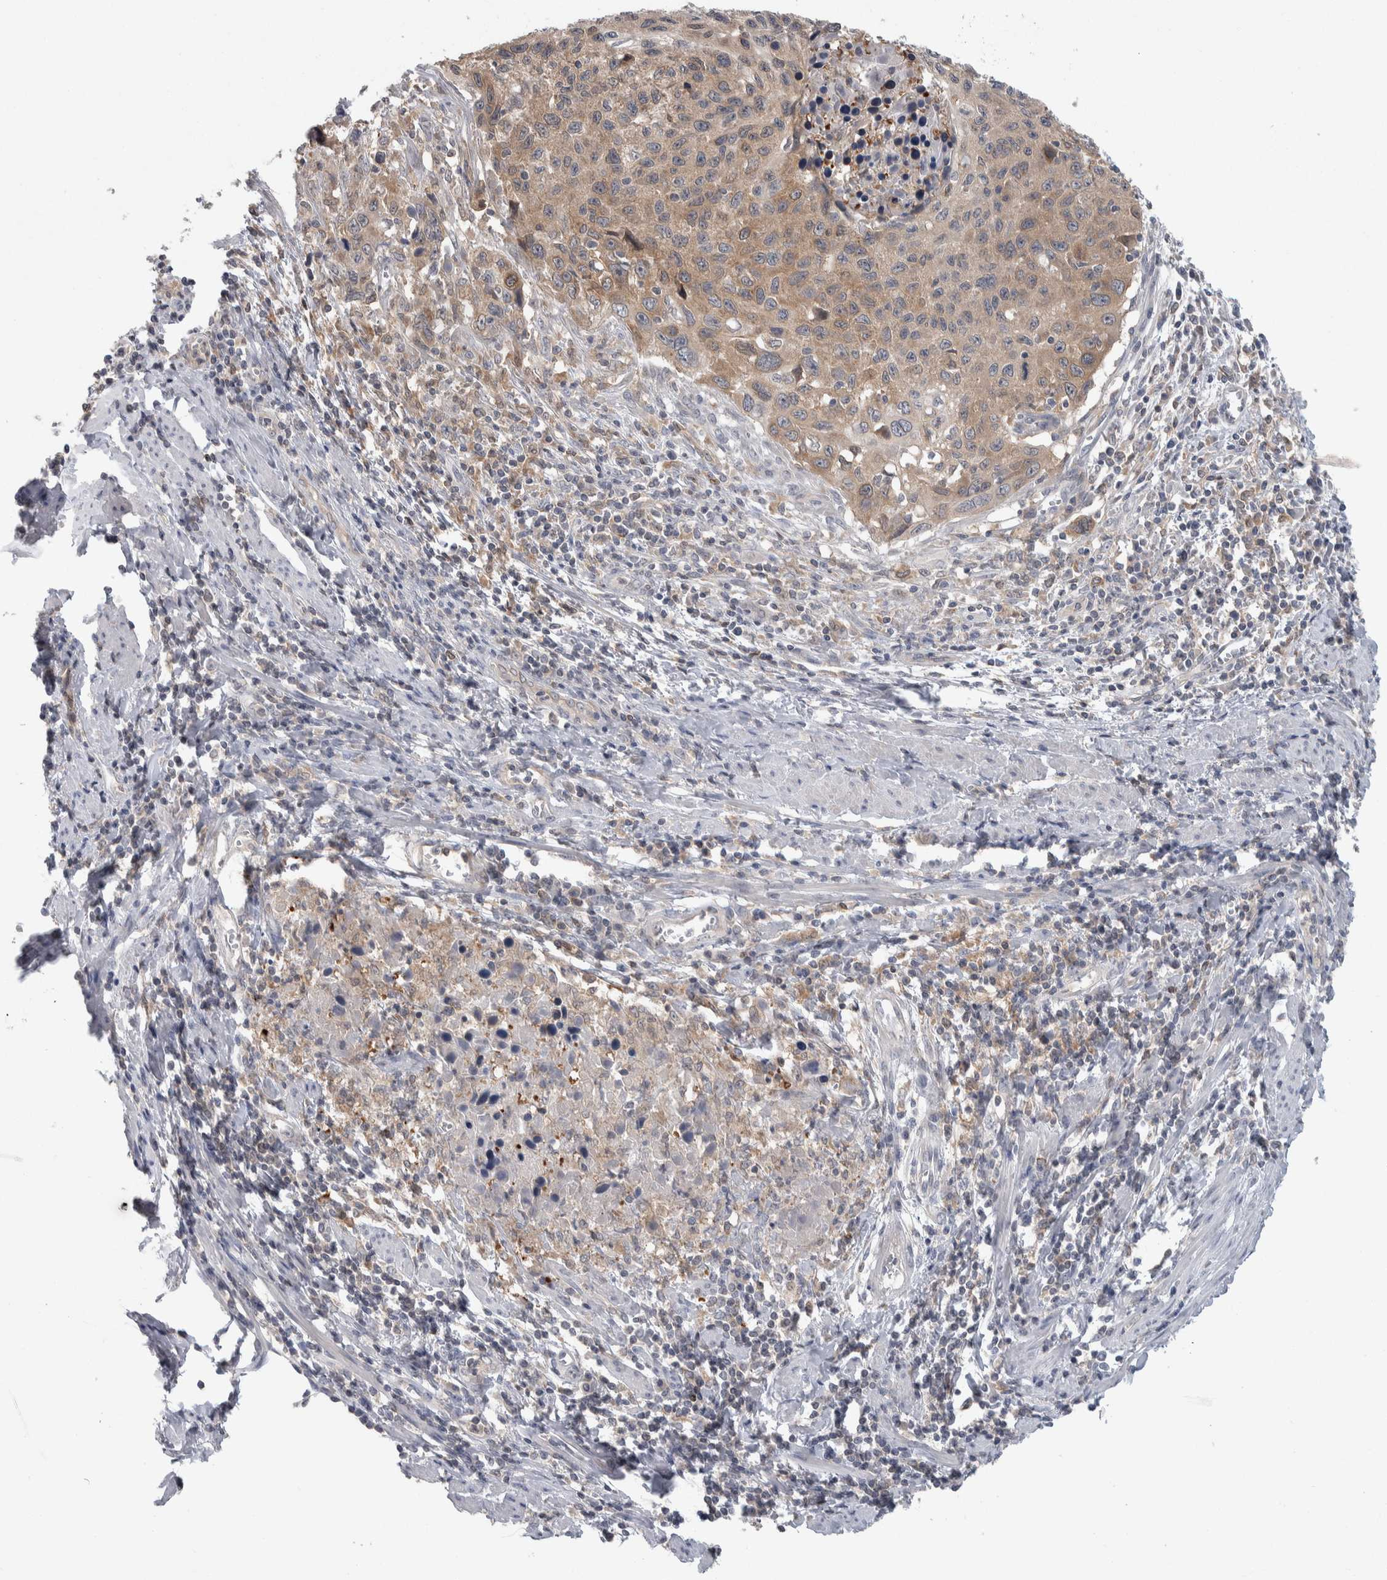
{"staining": {"intensity": "weak", "quantity": ">75%", "location": "cytoplasmic/membranous"}, "tissue": "cervical cancer", "cell_type": "Tumor cells", "image_type": "cancer", "snomed": [{"axis": "morphology", "description": "Squamous cell carcinoma, NOS"}, {"axis": "topography", "description": "Cervix"}], "caption": "A high-resolution photomicrograph shows immunohistochemistry staining of cervical squamous cell carcinoma, which reveals weak cytoplasmic/membranous staining in approximately >75% of tumor cells. The staining was performed using DAB (3,3'-diaminobenzidine) to visualize the protein expression in brown, while the nuclei were stained in blue with hematoxylin (Magnification: 20x).", "gene": "HTATIP2", "patient": {"sex": "female", "age": 53}}